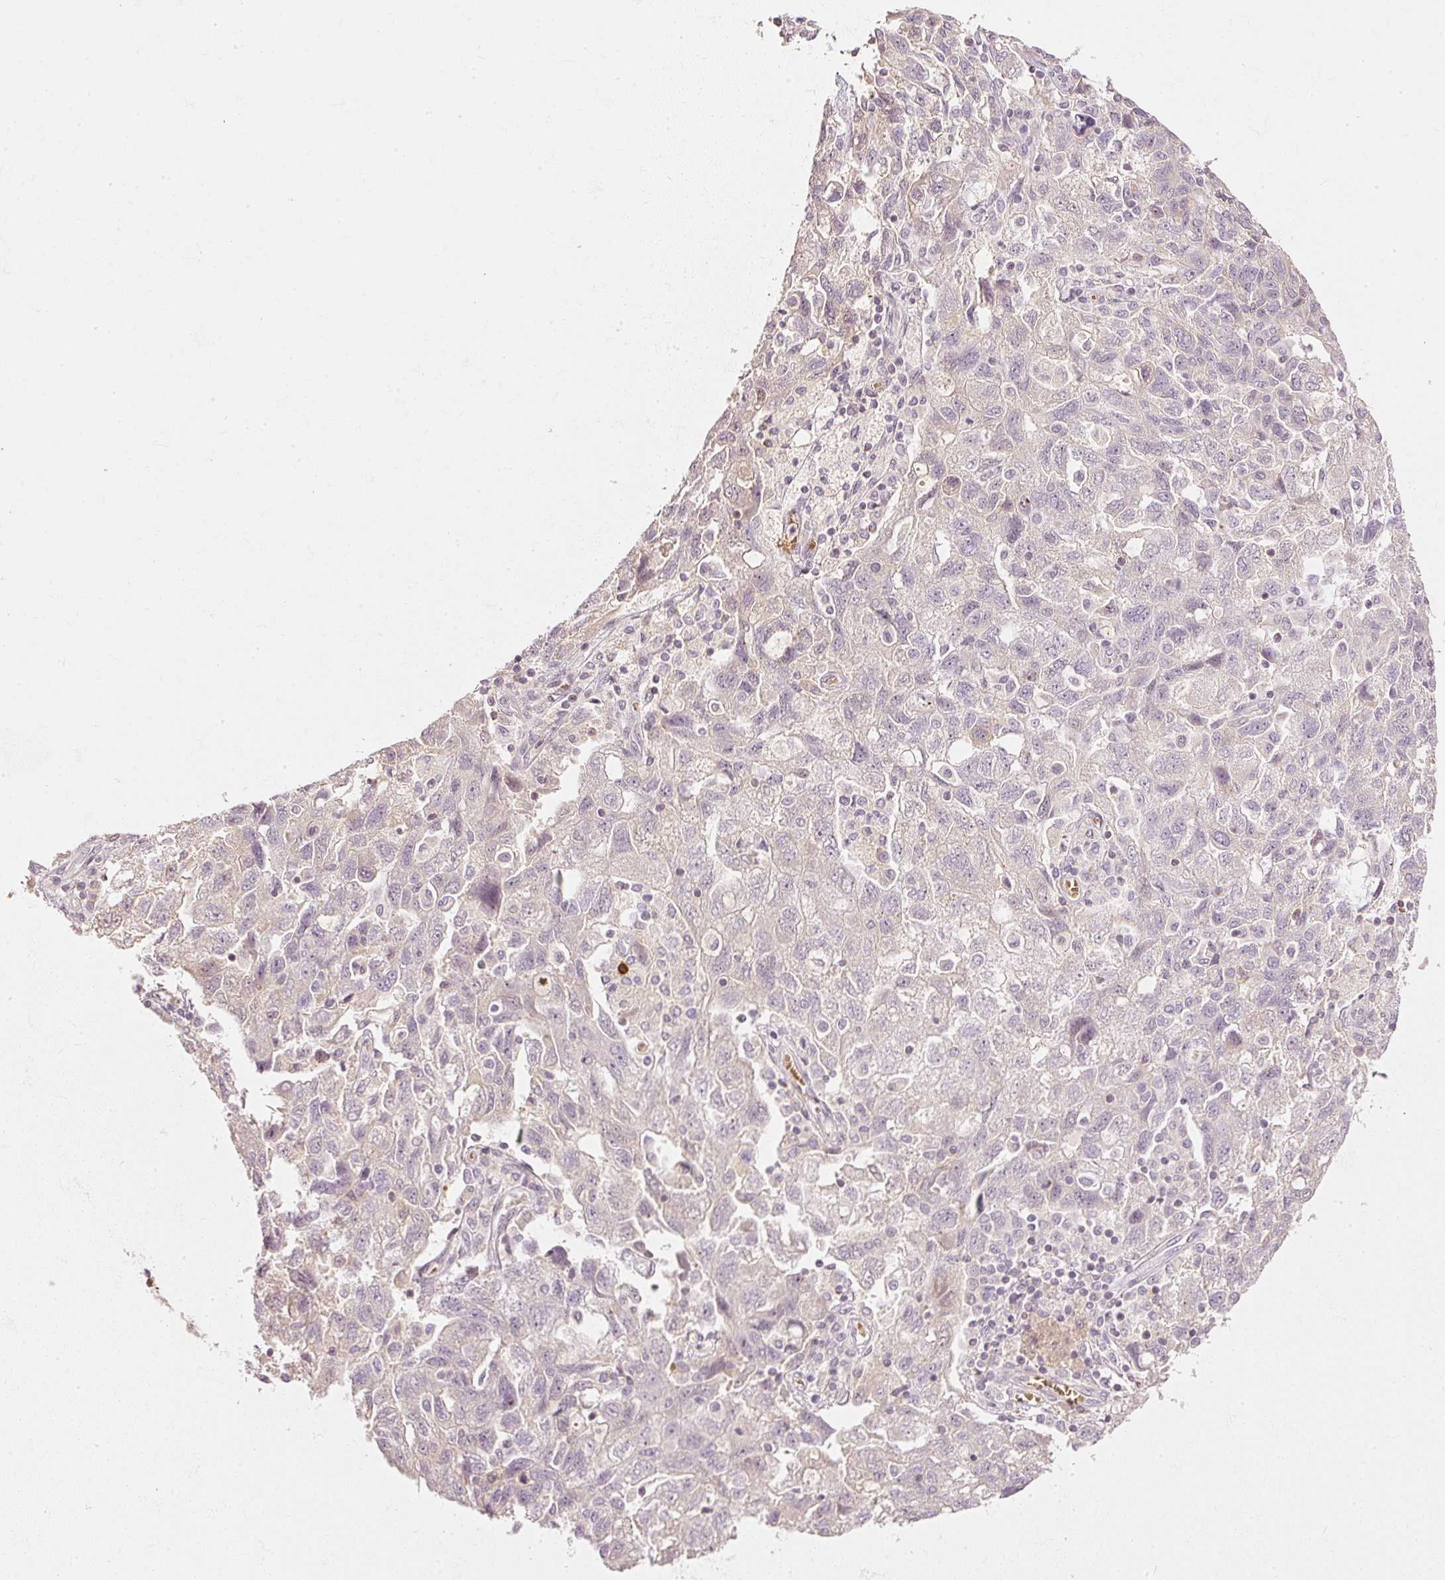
{"staining": {"intensity": "negative", "quantity": "none", "location": "none"}, "tissue": "ovarian cancer", "cell_type": "Tumor cells", "image_type": "cancer", "snomed": [{"axis": "morphology", "description": "Carcinoma, NOS"}, {"axis": "morphology", "description": "Cystadenocarcinoma, serous, NOS"}, {"axis": "topography", "description": "Ovary"}], "caption": "Tumor cells are negative for protein expression in human carcinoma (ovarian). Nuclei are stained in blue.", "gene": "GZMA", "patient": {"sex": "female", "age": 69}}